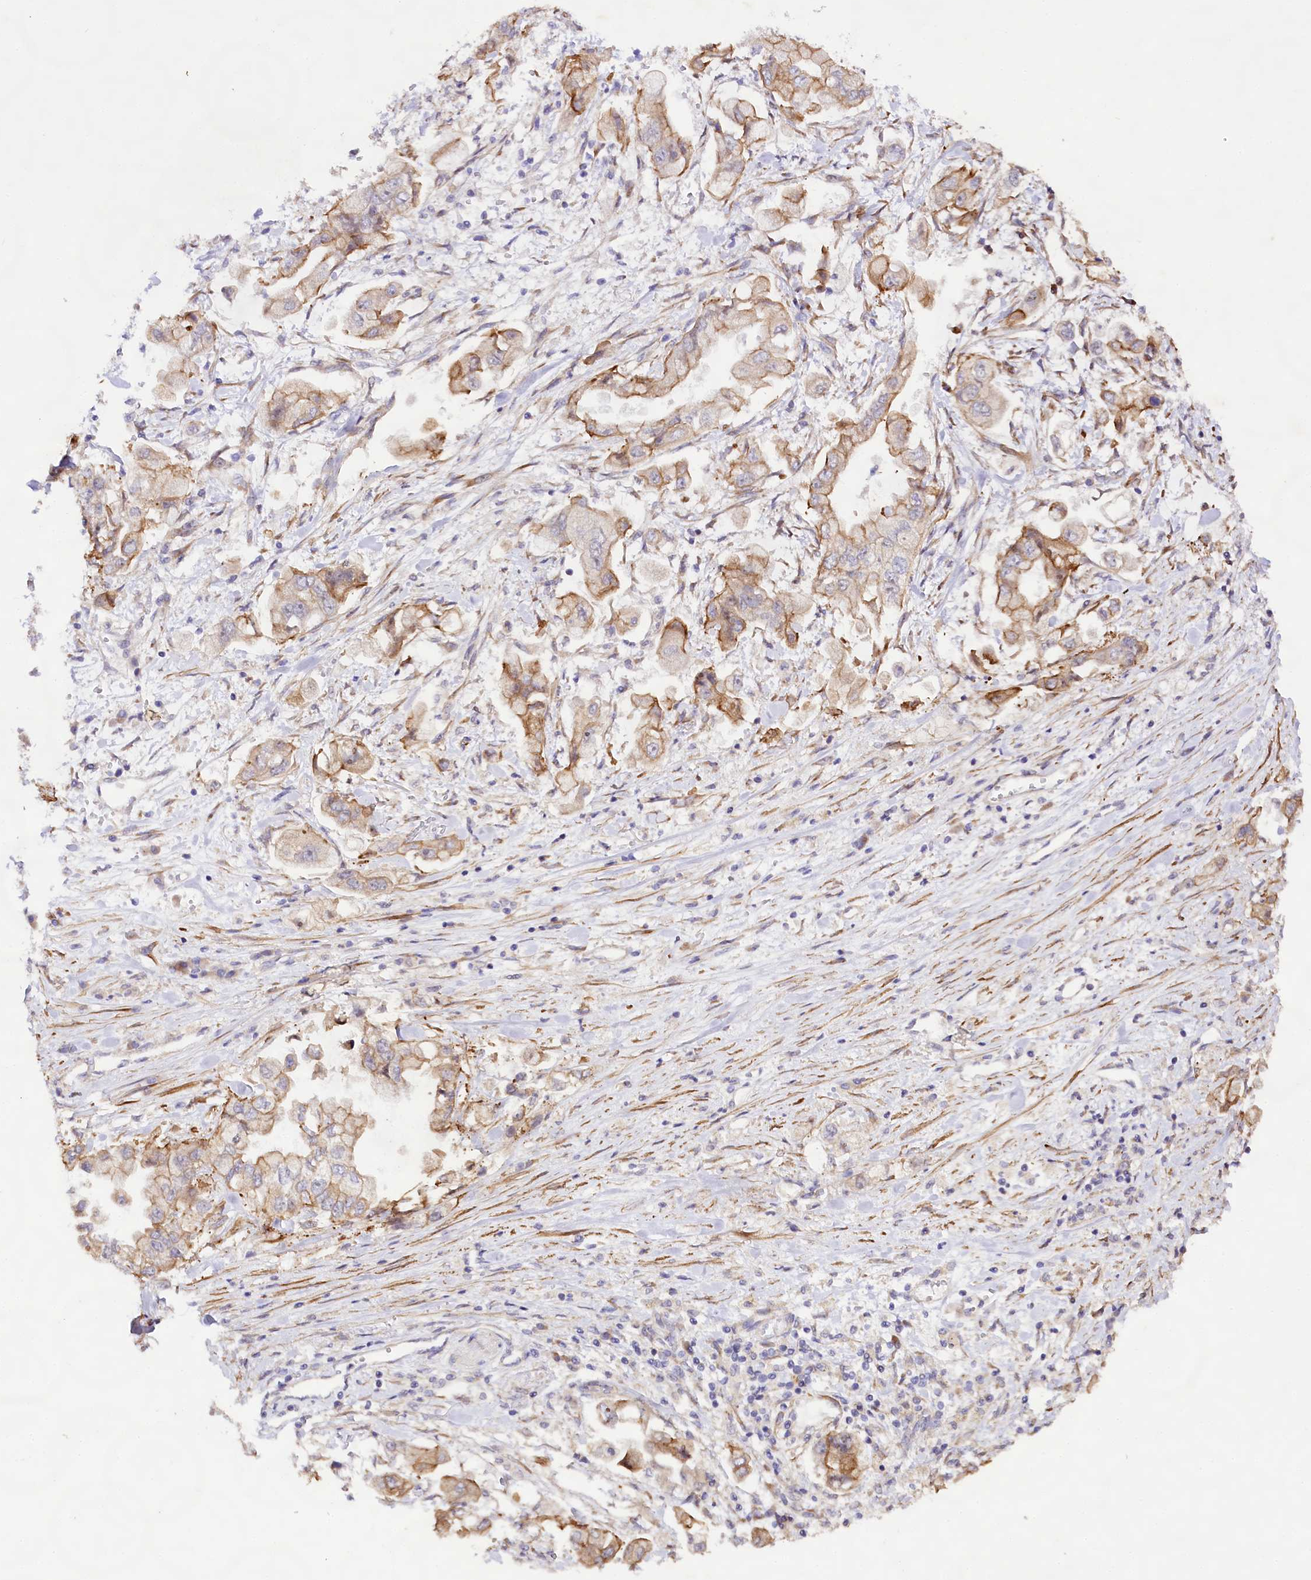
{"staining": {"intensity": "moderate", "quantity": ">75%", "location": "cytoplasmic/membranous"}, "tissue": "stomach cancer", "cell_type": "Tumor cells", "image_type": "cancer", "snomed": [{"axis": "morphology", "description": "Adenocarcinoma, NOS"}, {"axis": "topography", "description": "Stomach"}], "caption": "Moderate cytoplasmic/membranous staining is seen in approximately >75% of tumor cells in stomach cancer (adenocarcinoma).", "gene": "VPS11", "patient": {"sex": "male", "age": 62}}